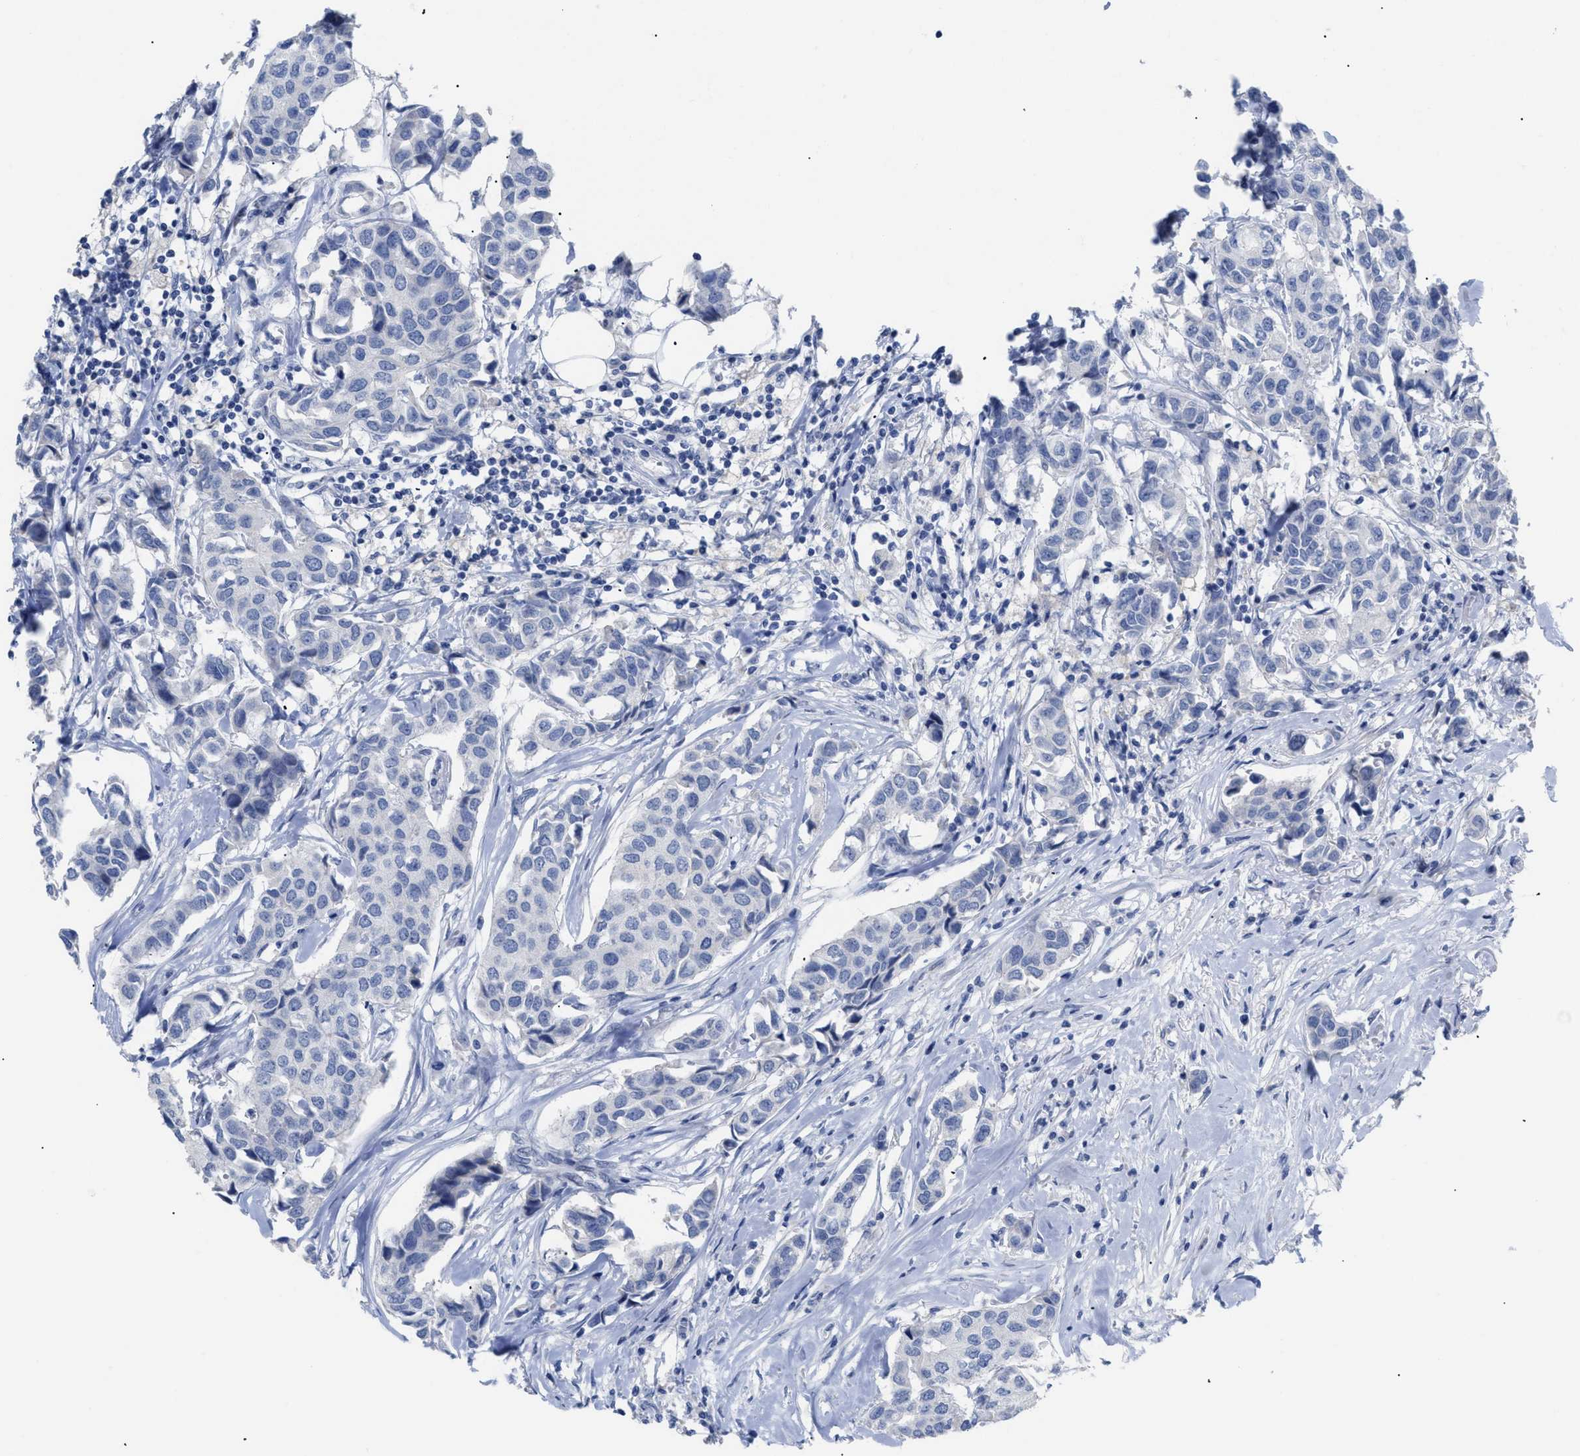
{"staining": {"intensity": "negative", "quantity": "none", "location": "none"}, "tissue": "breast cancer", "cell_type": "Tumor cells", "image_type": "cancer", "snomed": [{"axis": "morphology", "description": "Duct carcinoma"}, {"axis": "topography", "description": "Breast"}], "caption": "The photomicrograph displays no significant expression in tumor cells of breast cancer.", "gene": "CAV3", "patient": {"sex": "female", "age": 80}}